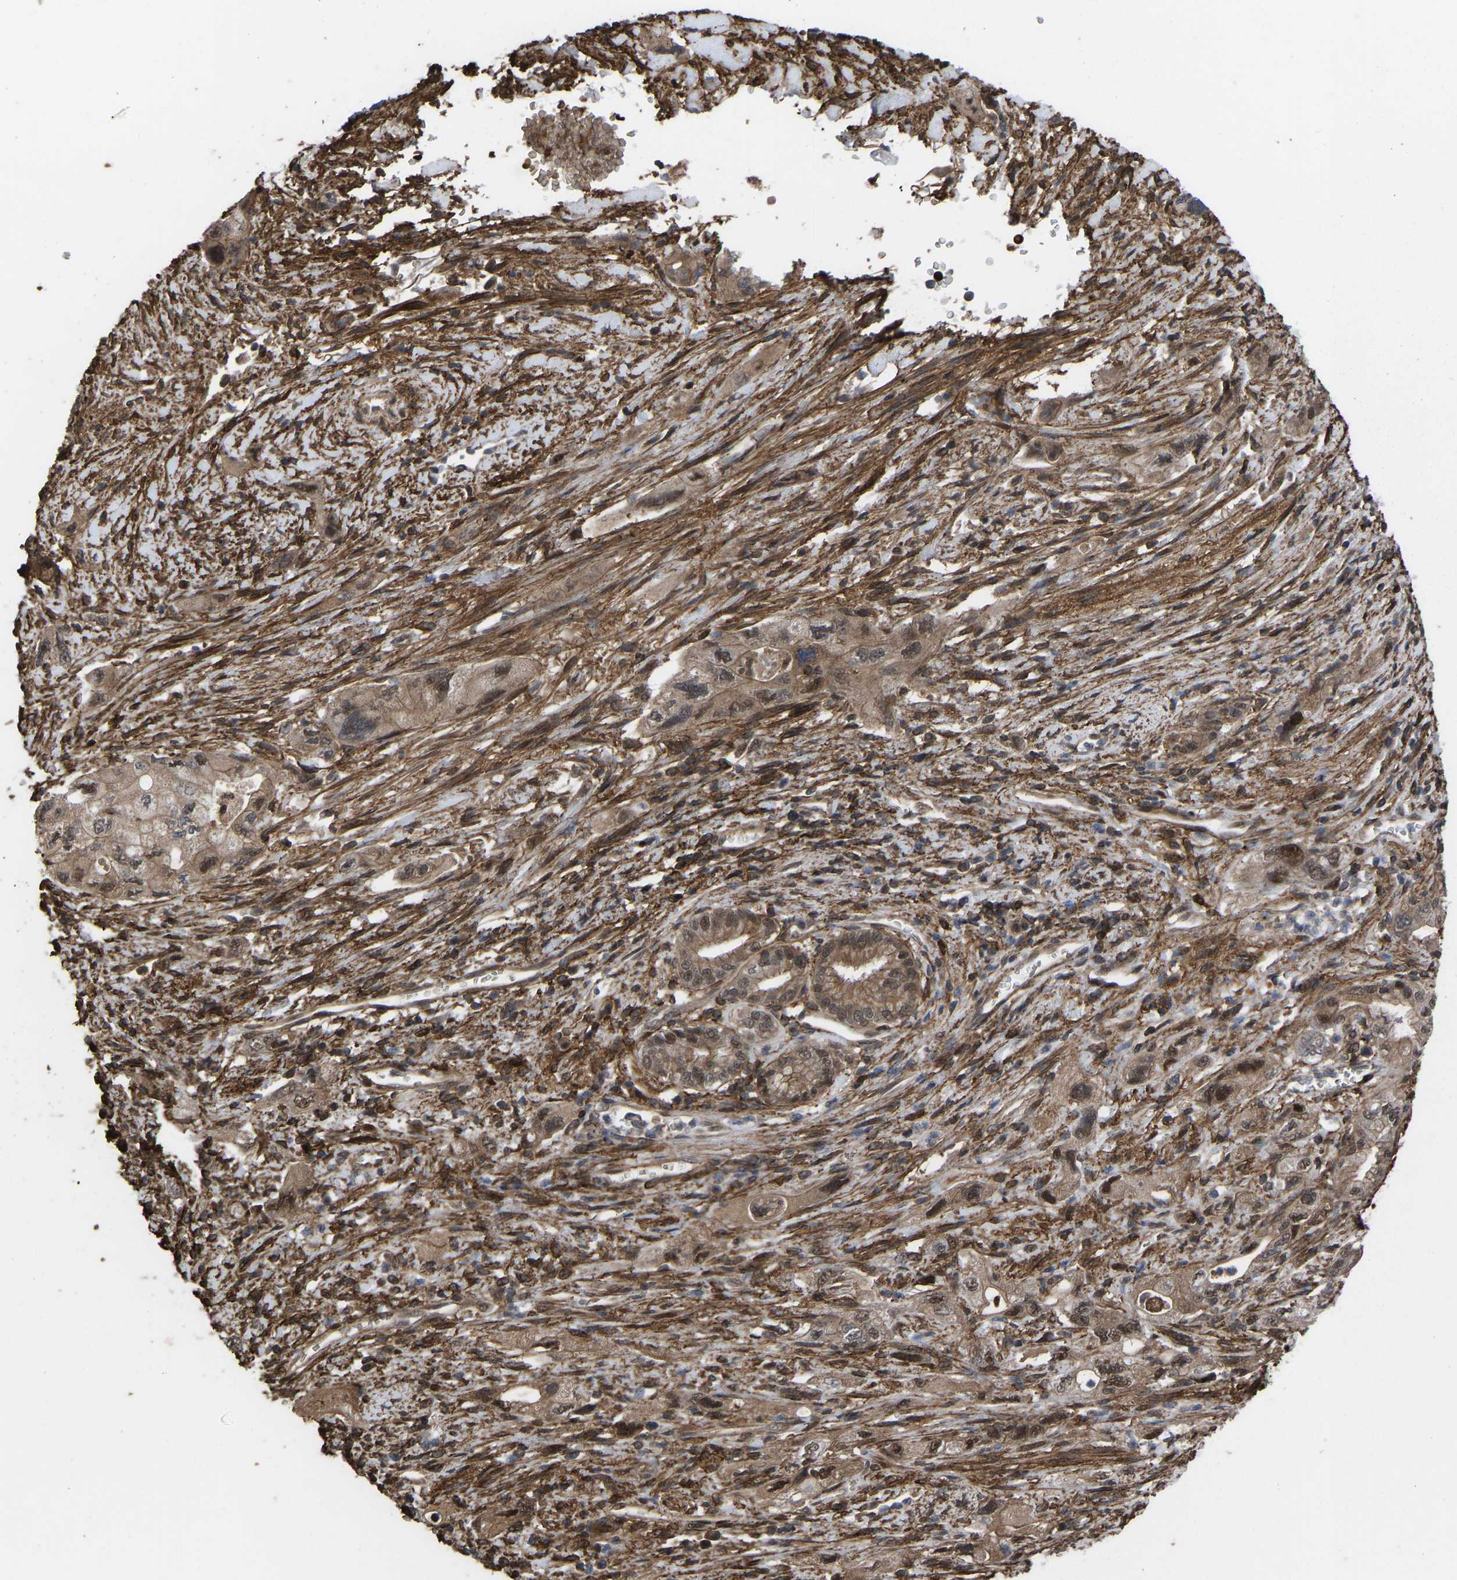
{"staining": {"intensity": "moderate", "quantity": ">75%", "location": "cytoplasmic/membranous,nuclear"}, "tissue": "pancreatic cancer", "cell_type": "Tumor cells", "image_type": "cancer", "snomed": [{"axis": "morphology", "description": "Adenocarcinoma, NOS"}, {"axis": "topography", "description": "Pancreas"}], "caption": "Adenocarcinoma (pancreatic) tissue displays moderate cytoplasmic/membranous and nuclear positivity in approximately >75% of tumor cells, visualized by immunohistochemistry. (DAB (3,3'-diaminobenzidine) IHC, brown staining for protein, blue staining for nuclei).", "gene": "CYP7B1", "patient": {"sex": "female", "age": 73}}